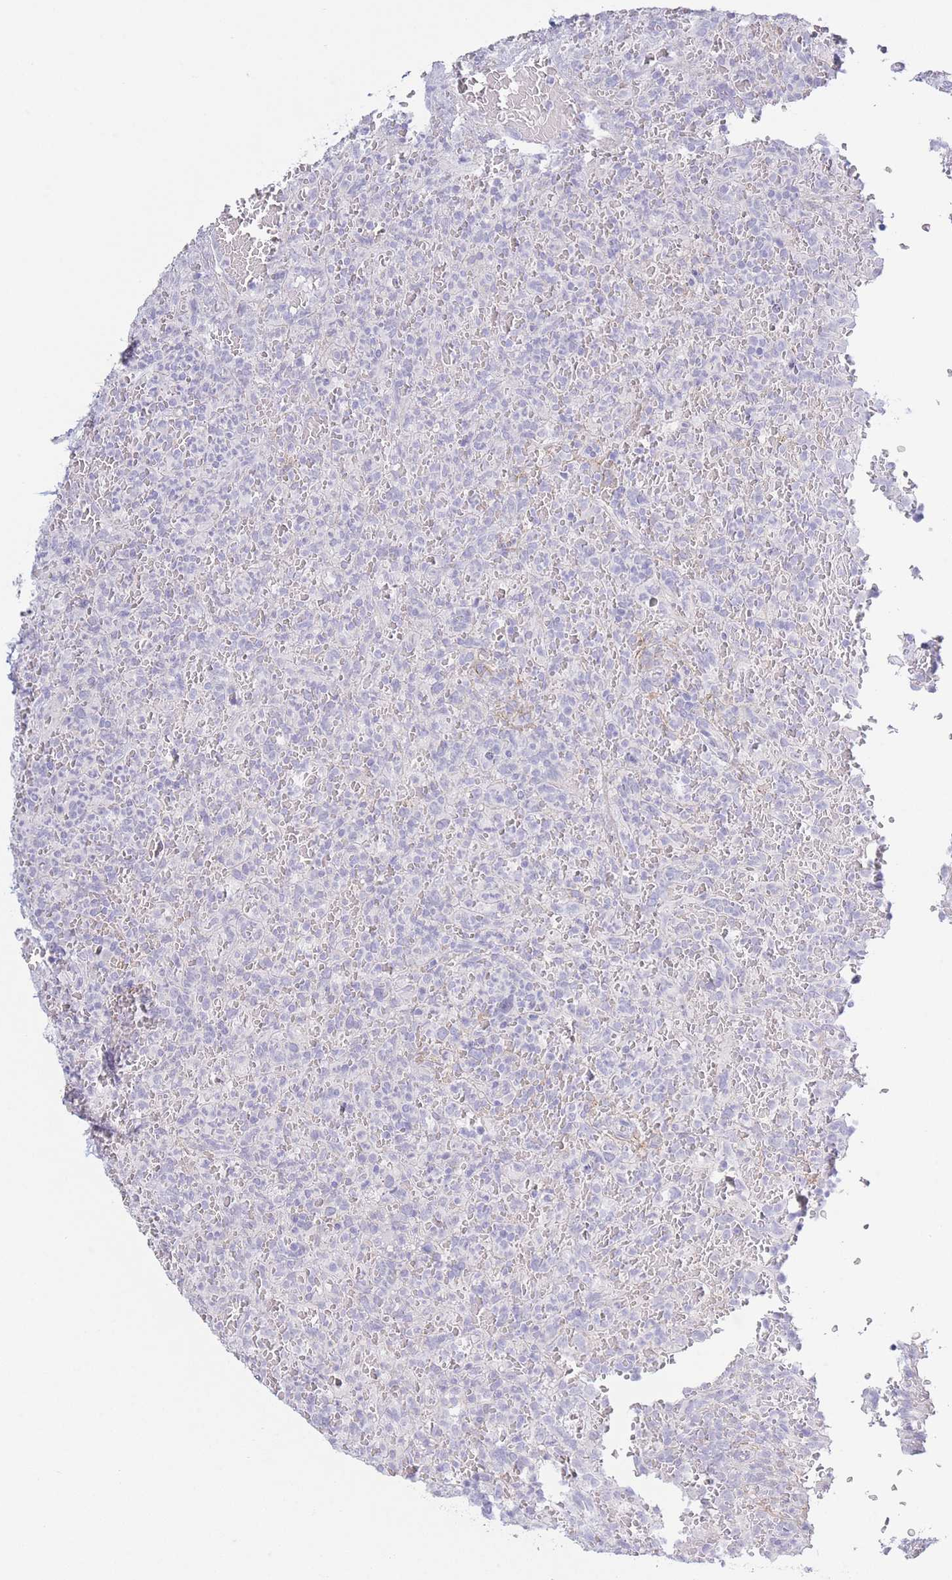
{"staining": {"intensity": "negative", "quantity": "none", "location": "none"}, "tissue": "lymphoma", "cell_type": "Tumor cells", "image_type": "cancer", "snomed": [{"axis": "morphology", "description": "Malignant lymphoma, non-Hodgkin's type, Low grade"}, {"axis": "topography", "description": "Spleen"}], "caption": "Immunohistochemistry photomicrograph of malignant lymphoma, non-Hodgkin's type (low-grade) stained for a protein (brown), which demonstrates no staining in tumor cells.", "gene": "PKLR", "patient": {"sex": "female", "age": 64}}